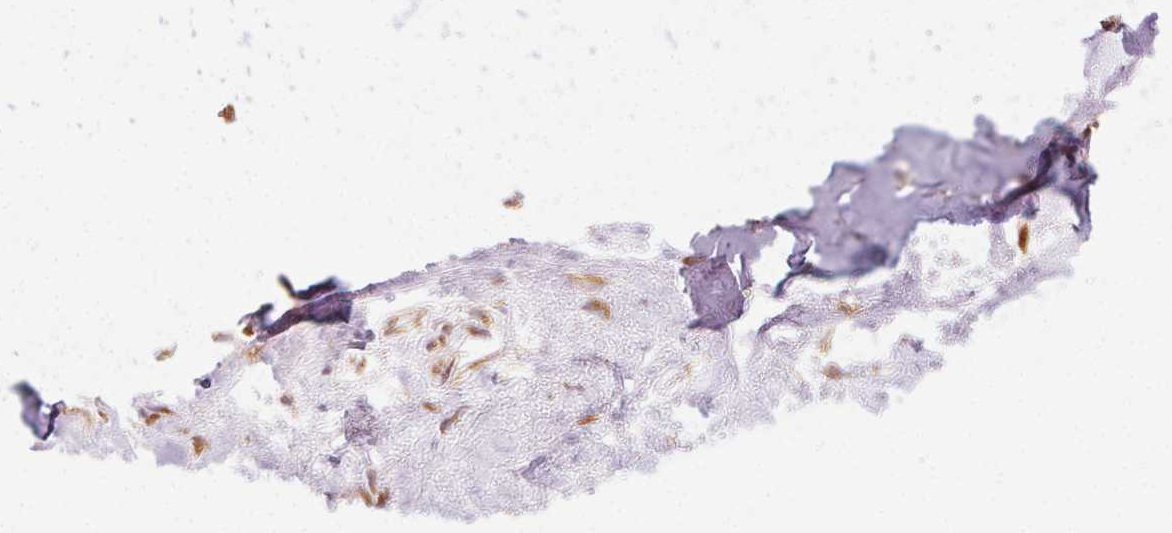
{"staining": {"intensity": "moderate", "quantity": ">75%", "location": "cytoplasmic/membranous"}, "tissue": "soft tissue", "cell_type": "Chondrocytes", "image_type": "normal", "snomed": [{"axis": "morphology", "description": "Normal tissue, NOS"}, {"axis": "topography", "description": "Cartilage tissue"}], "caption": "Immunohistochemical staining of unremarkable soft tissue shows moderate cytoplasmic/membranous protein expression in about >75% of chondrocytes. (DAB IHC with brightfield microscopy, high magnification).", "gene": "CLPB", "patient": {"sex": "male", "age": 57}}